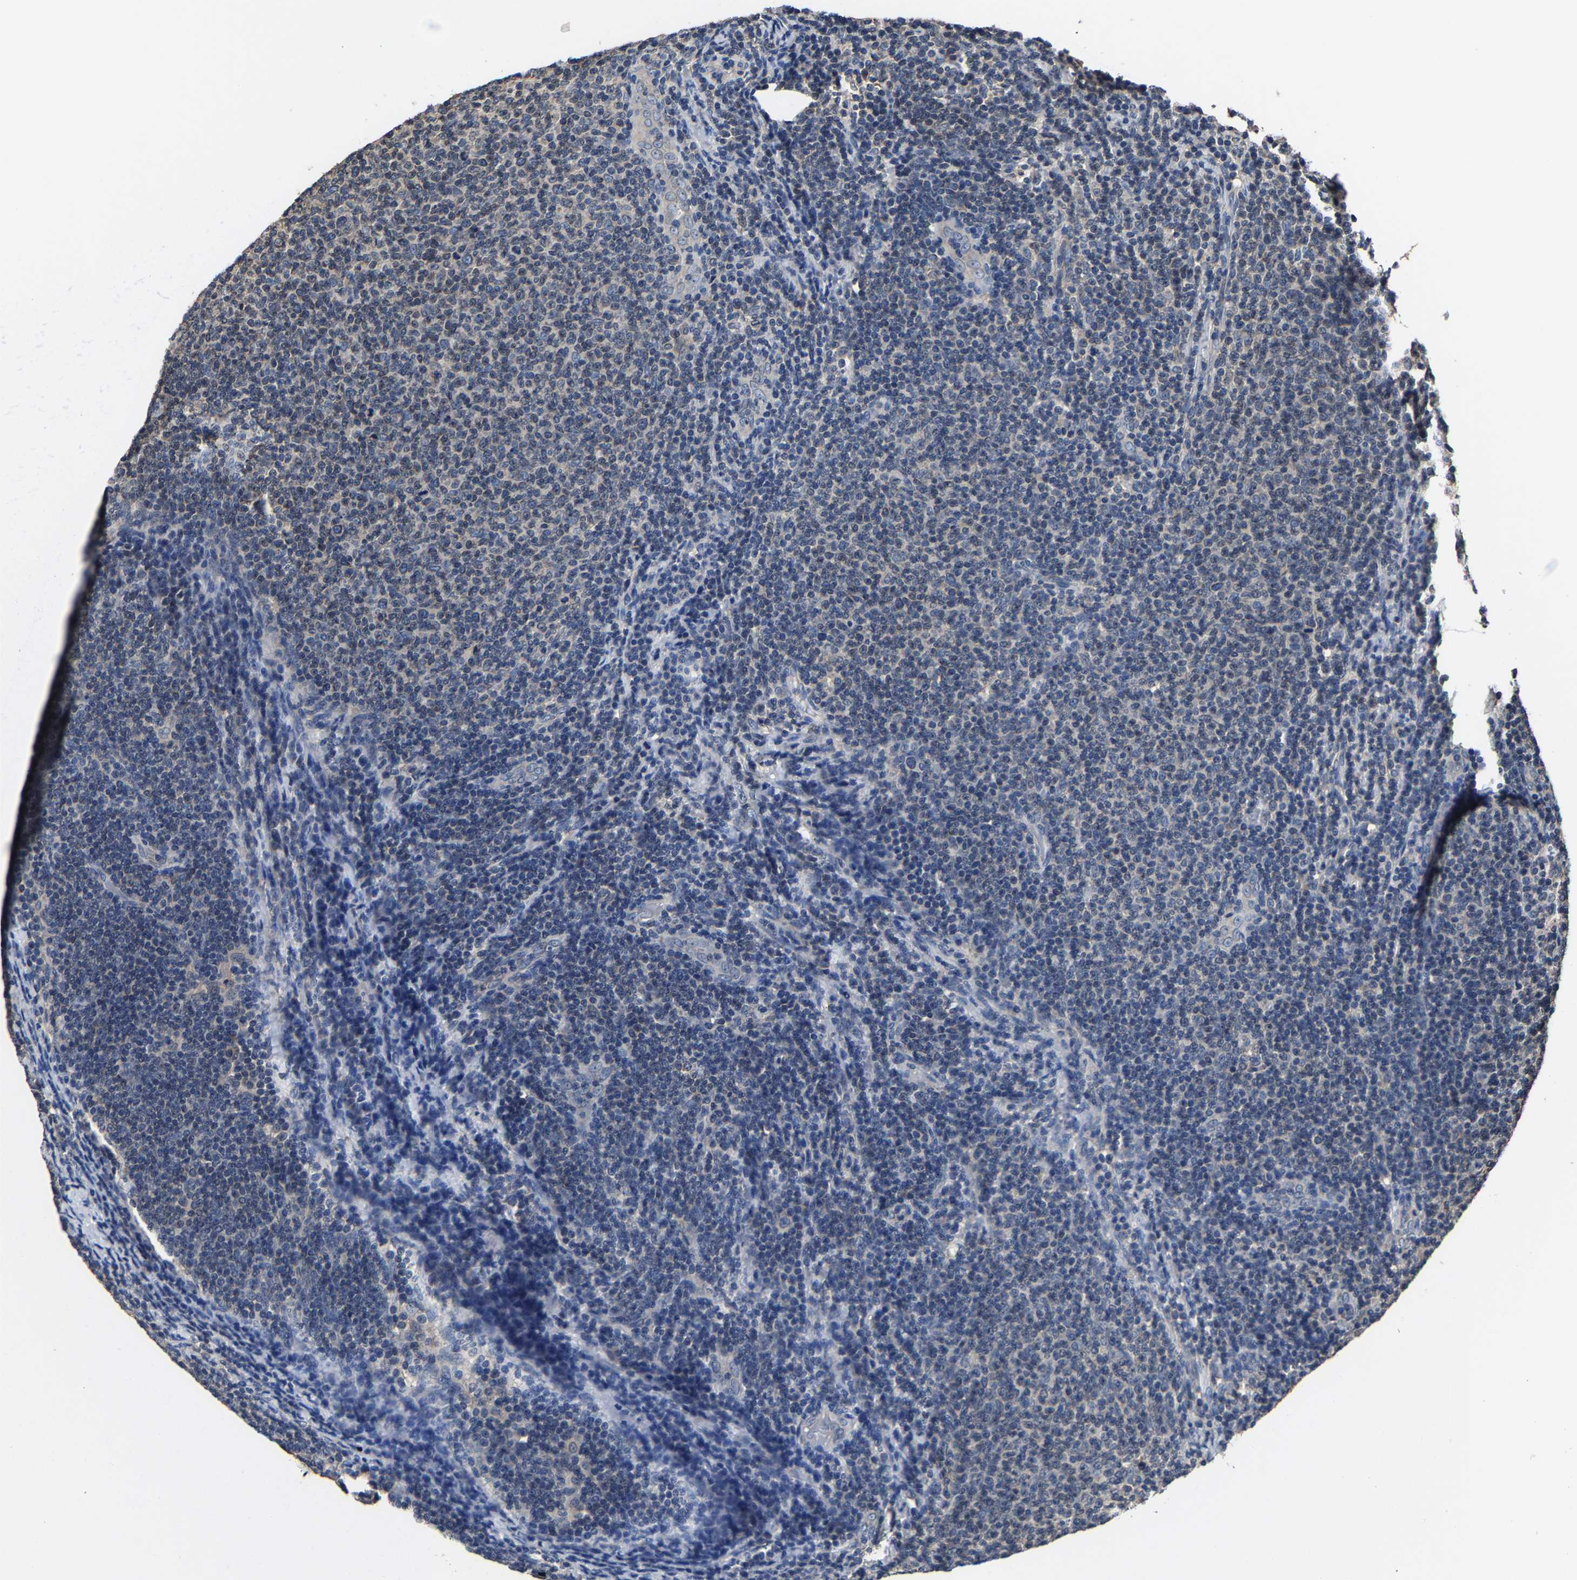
{"staining": {"intensity": "negative", "quantity": "none", "location": "none"}, "tissue": "lymphoma", "cell_type": "Tumor cells", "image_type": "cancer", "snomed": [{"axis": "morphology", "description": "Malignant lymphoma, non-Hodgkin's type, Low grade"}, {"axis": "topography", "description": "Lymph node"}], "caption": "Low-grade malignant lymphoma, non-Hodgkin's type was stained to show a protein in brown. There is no significant positivity in tumor cells. (IHC, brightfield microscopy, high magnification).", "gene": "EBAG9", "patient": {"sex": "male", "age": 66}}